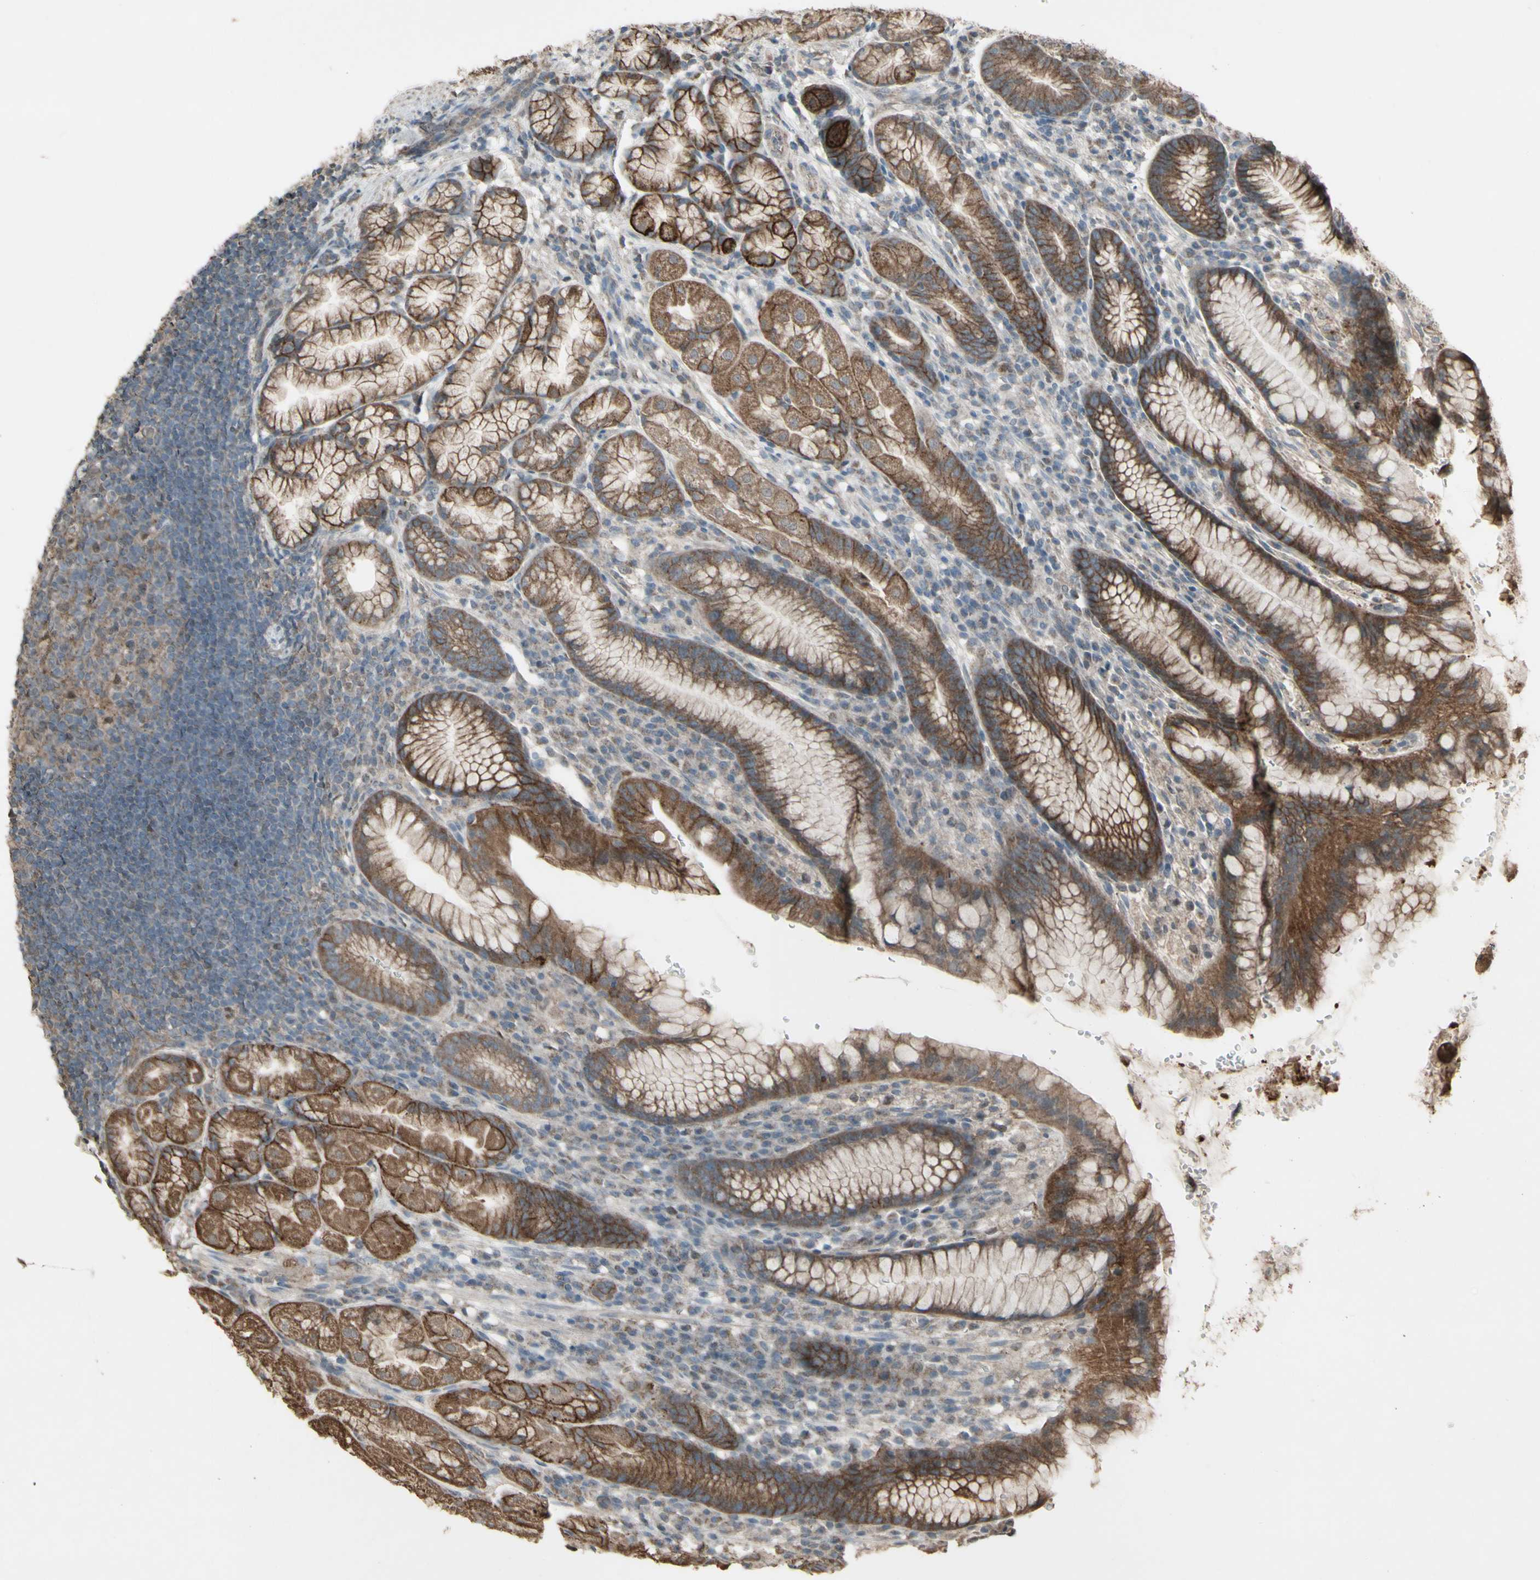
{"staining": {"intensity": "strong", "quantity": ">75%", "location": "cytoplasmic/membranous"}, "tissue": "stomach", "cell_type": "Glandular cells", "image_type": "normal", "snomed": [{"axis": "morphology", "description": "Normal tissue, NOS"}, {"axis": "topography", "description": "Stomach, lower"}], "caption": "Benign stomach reveals strong cytoplasmic/membranous staining in about >75% of glandular cells.", "gene": "ENSG00000285526", "patient": {"sex": "male", "age": 52}}